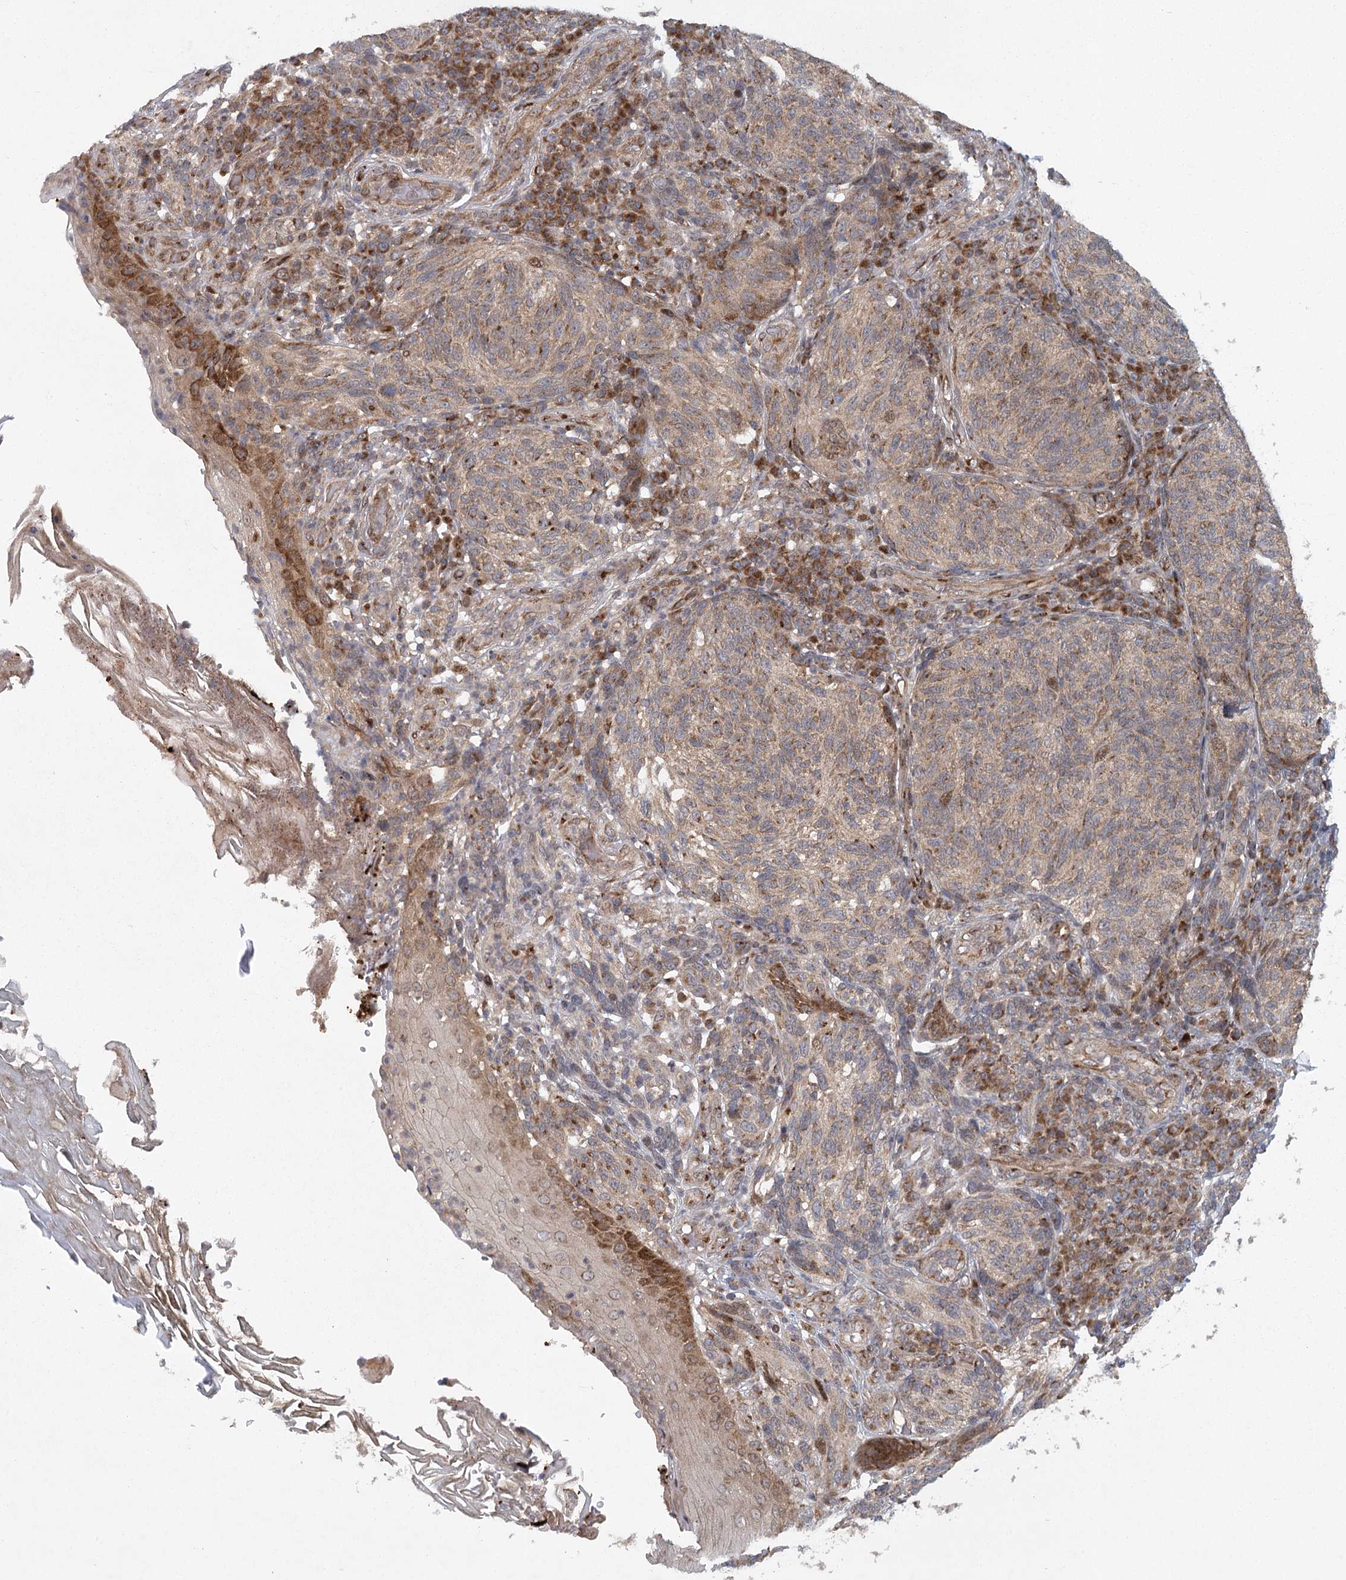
{"staining": {"intensity": "weak", "quantity": ">75%", "location": "cytoplasmic/membranous"}, "tissue": "melanoma", "cell_type": "Tumor cells", "image_type": "cancer", "snomed": [{"axis": "morphology", "description": "Malignant melanoma, NOS"}, {"axis": "topography", "description": "Skin"}], "caption": "Tumor cells demonstrate low levels of weak cytoplasmic/membranous staining in about >75% of cells in malignant melanoma.", "gene": "IFT46", "patient": {"sex": "female", "age": 73}}